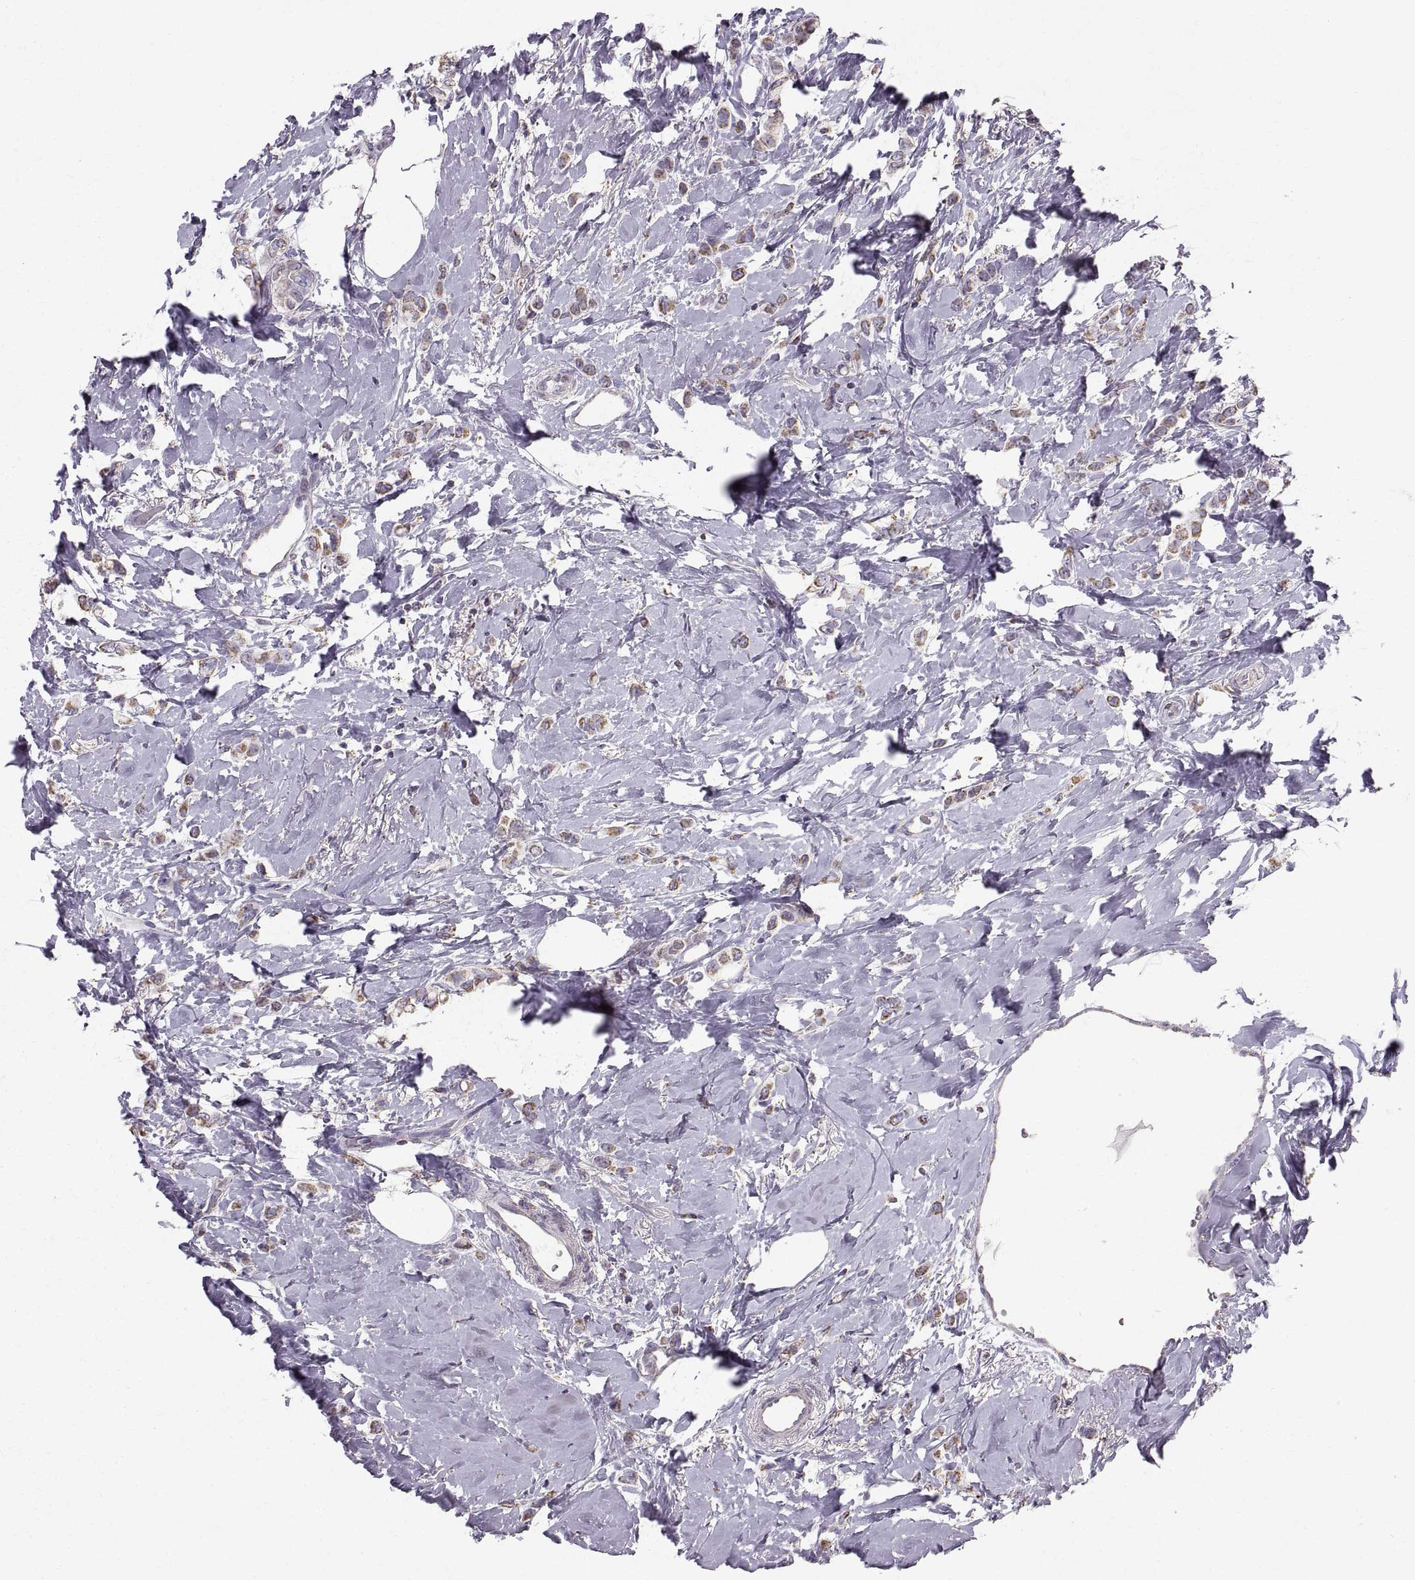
{"staining": {"intensity": "moderate", "quantity": ">75%", "location": "cytoplasmic/membranous"}, "tissue": "breast cancer", "cell_type": "Tumor cells", "image_type": "cancer", "snomed": [{"axis": "morphology", "description": "Lobular carcinoma"}, {"axis": "topography", "description": "Breast"}], "caption": "Breast cancer stained for a protein demonstrates moderate cytoplasmic/membranous positivity in tumor cells.", "gene": "STMND1", "patient": {"sex": "female", "age": 66}}